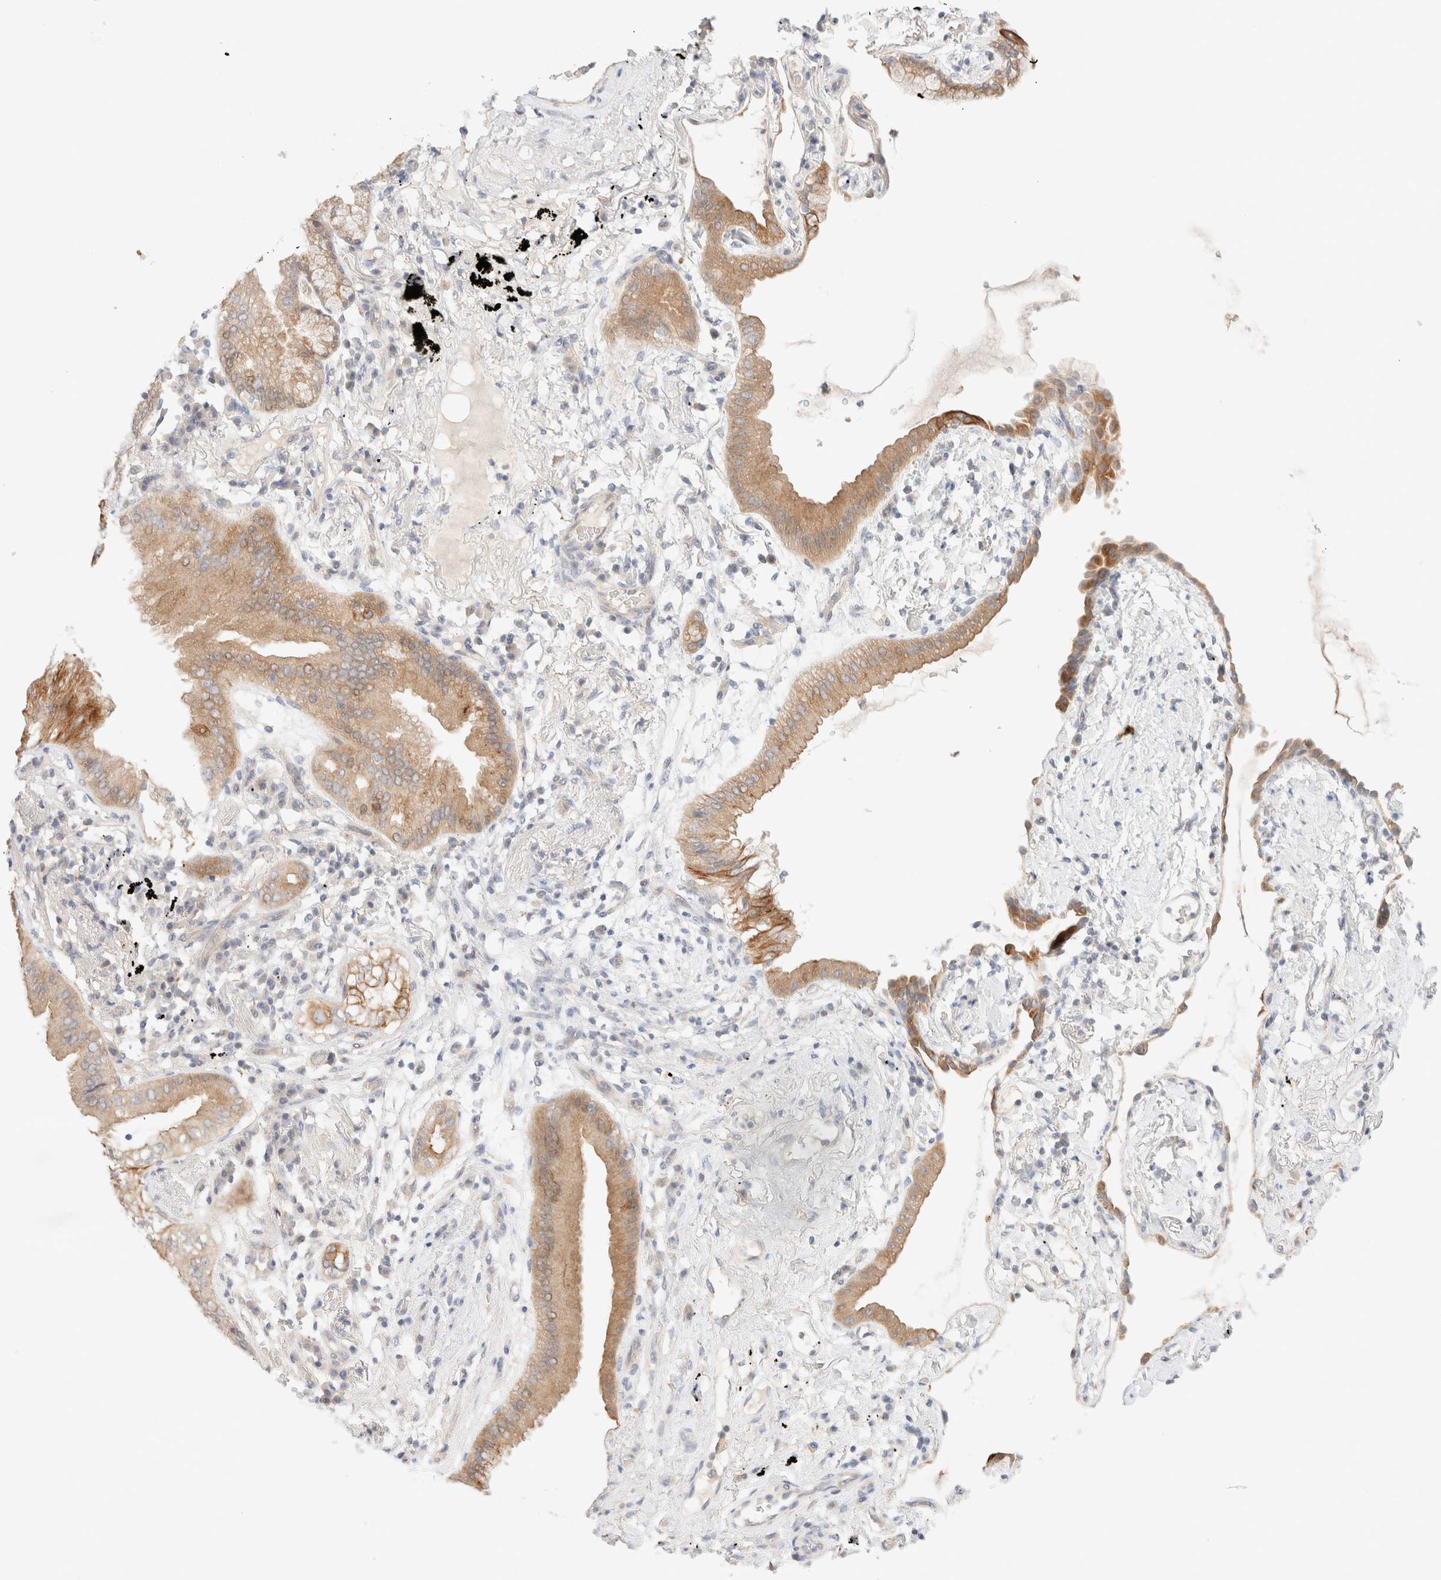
{"staining": {"intensity": "moderate", "quantity": ">75%", "location": "cytoplasmic/membranous"}, "tissue": "lung cancer", "cell_type": "Tumor cells", "image_type": "cancer", "snomed": [{"axis": "morphology", "description": "Adenocarcinoma, NOS"}, {"axis": "topography", "description": "Lung"}], "caption": "Adenocarcinoma (lung) stained for a protein (brown) displays moderate cytoplasmic/membranous positive expression in approximately >75% of tumor cells.", "gene": "SGSM2", "patient": {"sex": "female", "age": 70}}